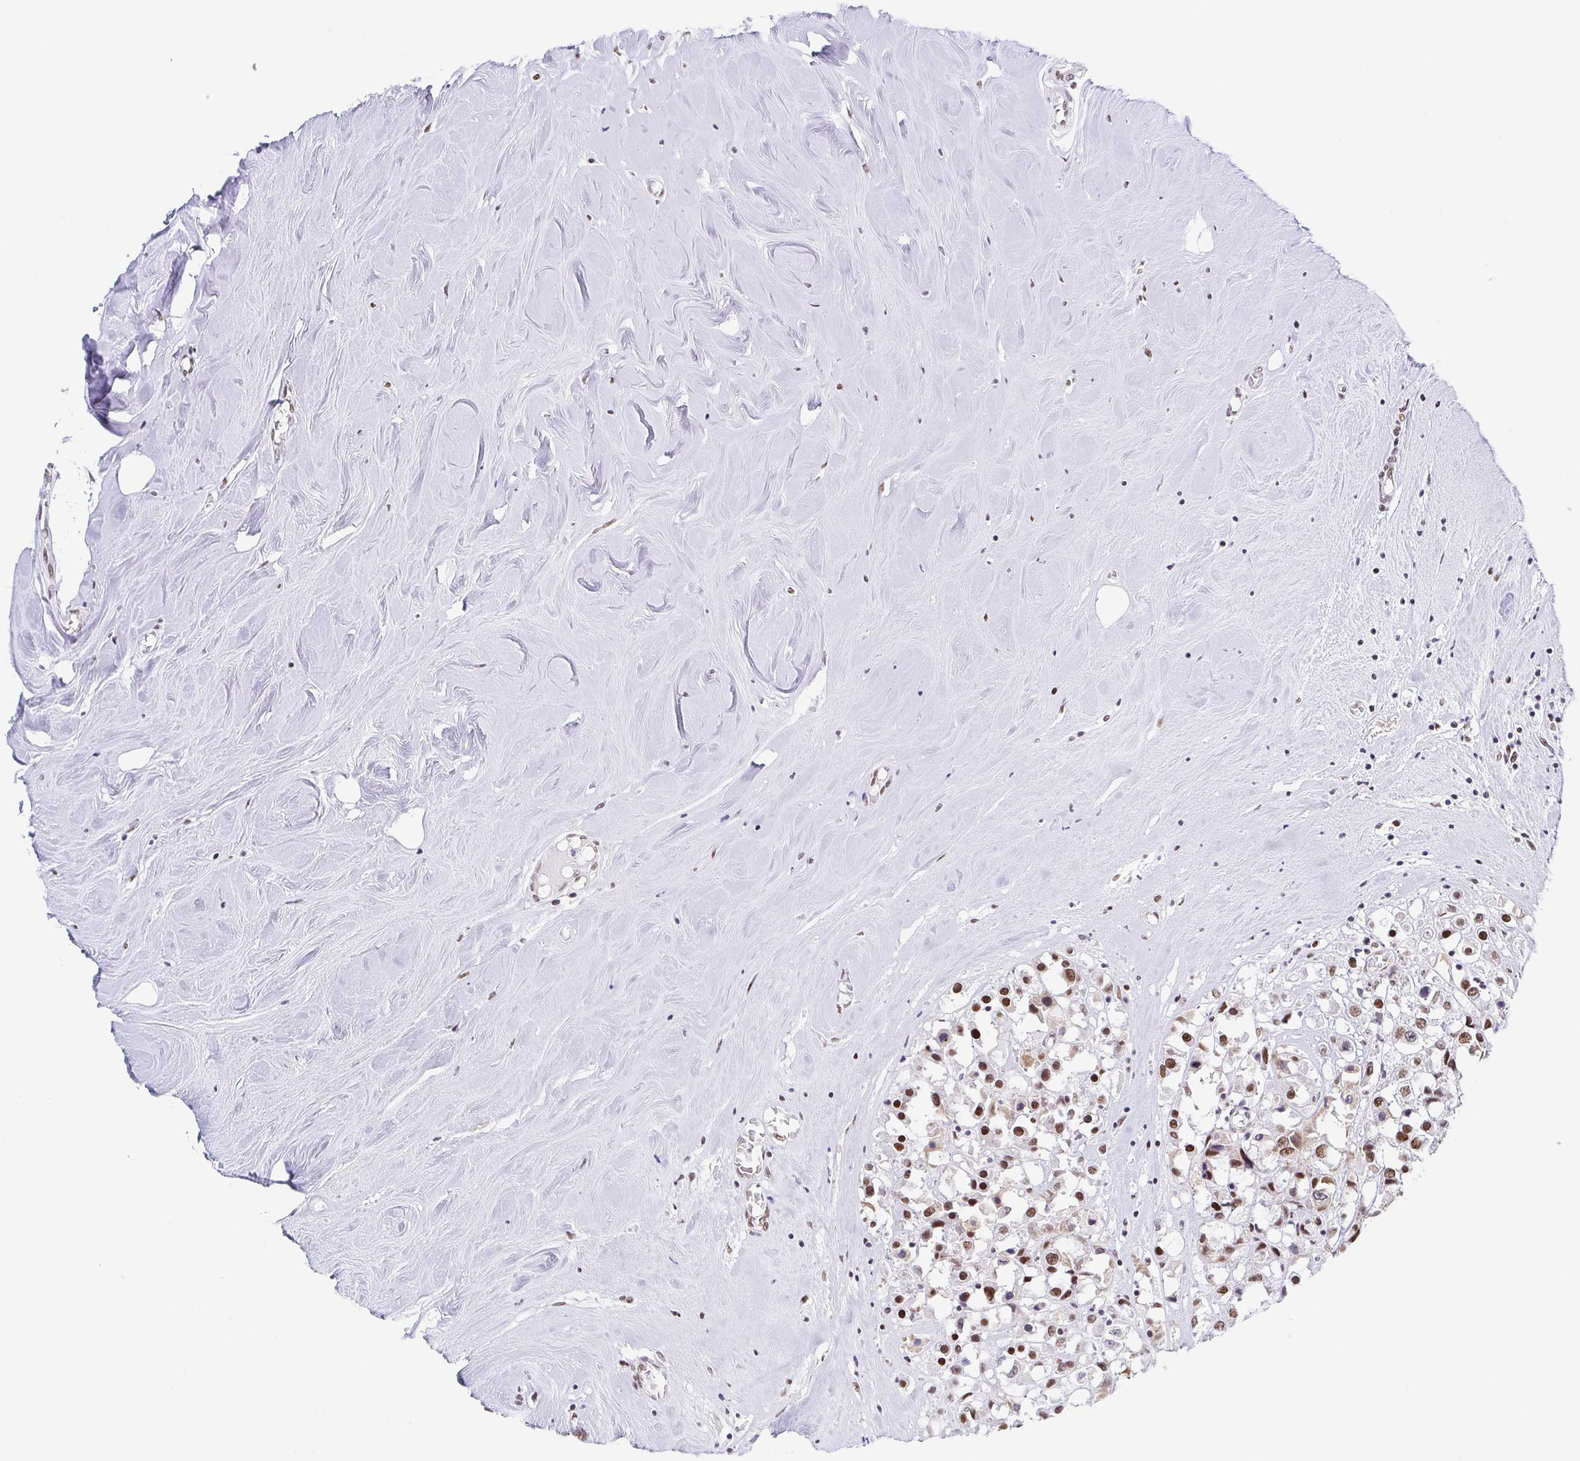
{"staining": {"intensity": "moderate", "quantity": ">75%", "location": "nuclear"}, "tissue": "breast cancer", "cell_type": "Tumor cells", "image_type": "cancer", "snomed": [{"axis": "morphology", "description": "Duct carcinoma"}, {"axis": "topography", "description": "Breast"}], "caption": "Protein expression analysis of breast cancer (infiltrating ductal carcinoma) shows moderate nuclear expression in about >75% of tumor cells.", "gene": "SLC7A10", "patient": {"sex": "female", "age": 61}}